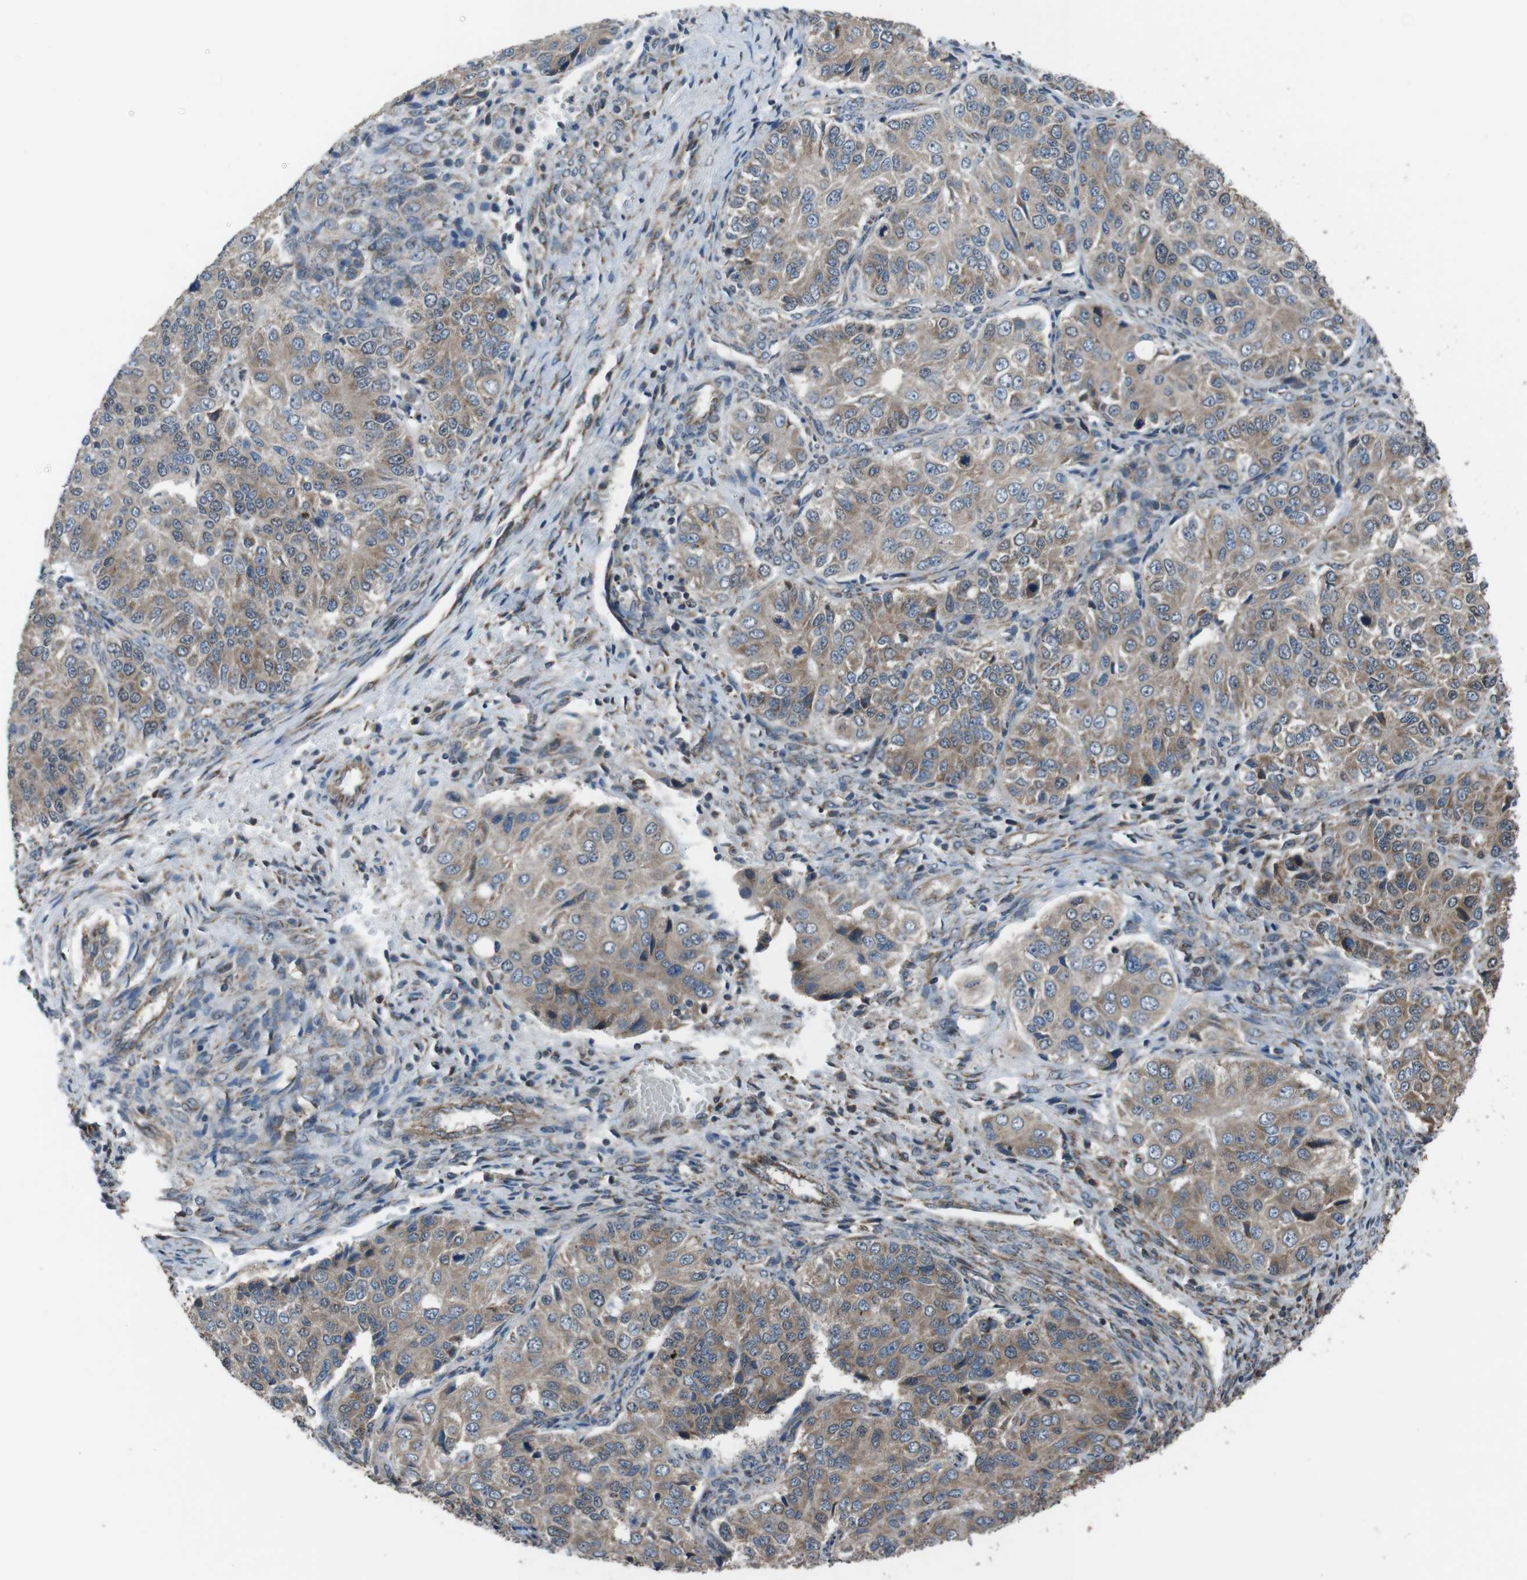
{"staining": {"intensity": "weak", "quantity": ">75%", "location": "cytoplasmic/membranous"}, "tissue": "ovarian cancer", "cell_type": "Tumor cells", "image_type": "cancer", "snomed": [{"axis": "morphology", "description": "Carcinoma, endometroid"}, {"axis": "topography", "description": "Ovary"}], "caption": "Endometroid carcinoma (ovarian) stained with immunohistochemistry shows weak cytoplasmic/membranous expression in approximately >75% of tumor cells. (DAB IHC with brightfield microscopy, high magnification).", "gene": "GIMAP8", "patient": {"sex": "female", "age": 51}}